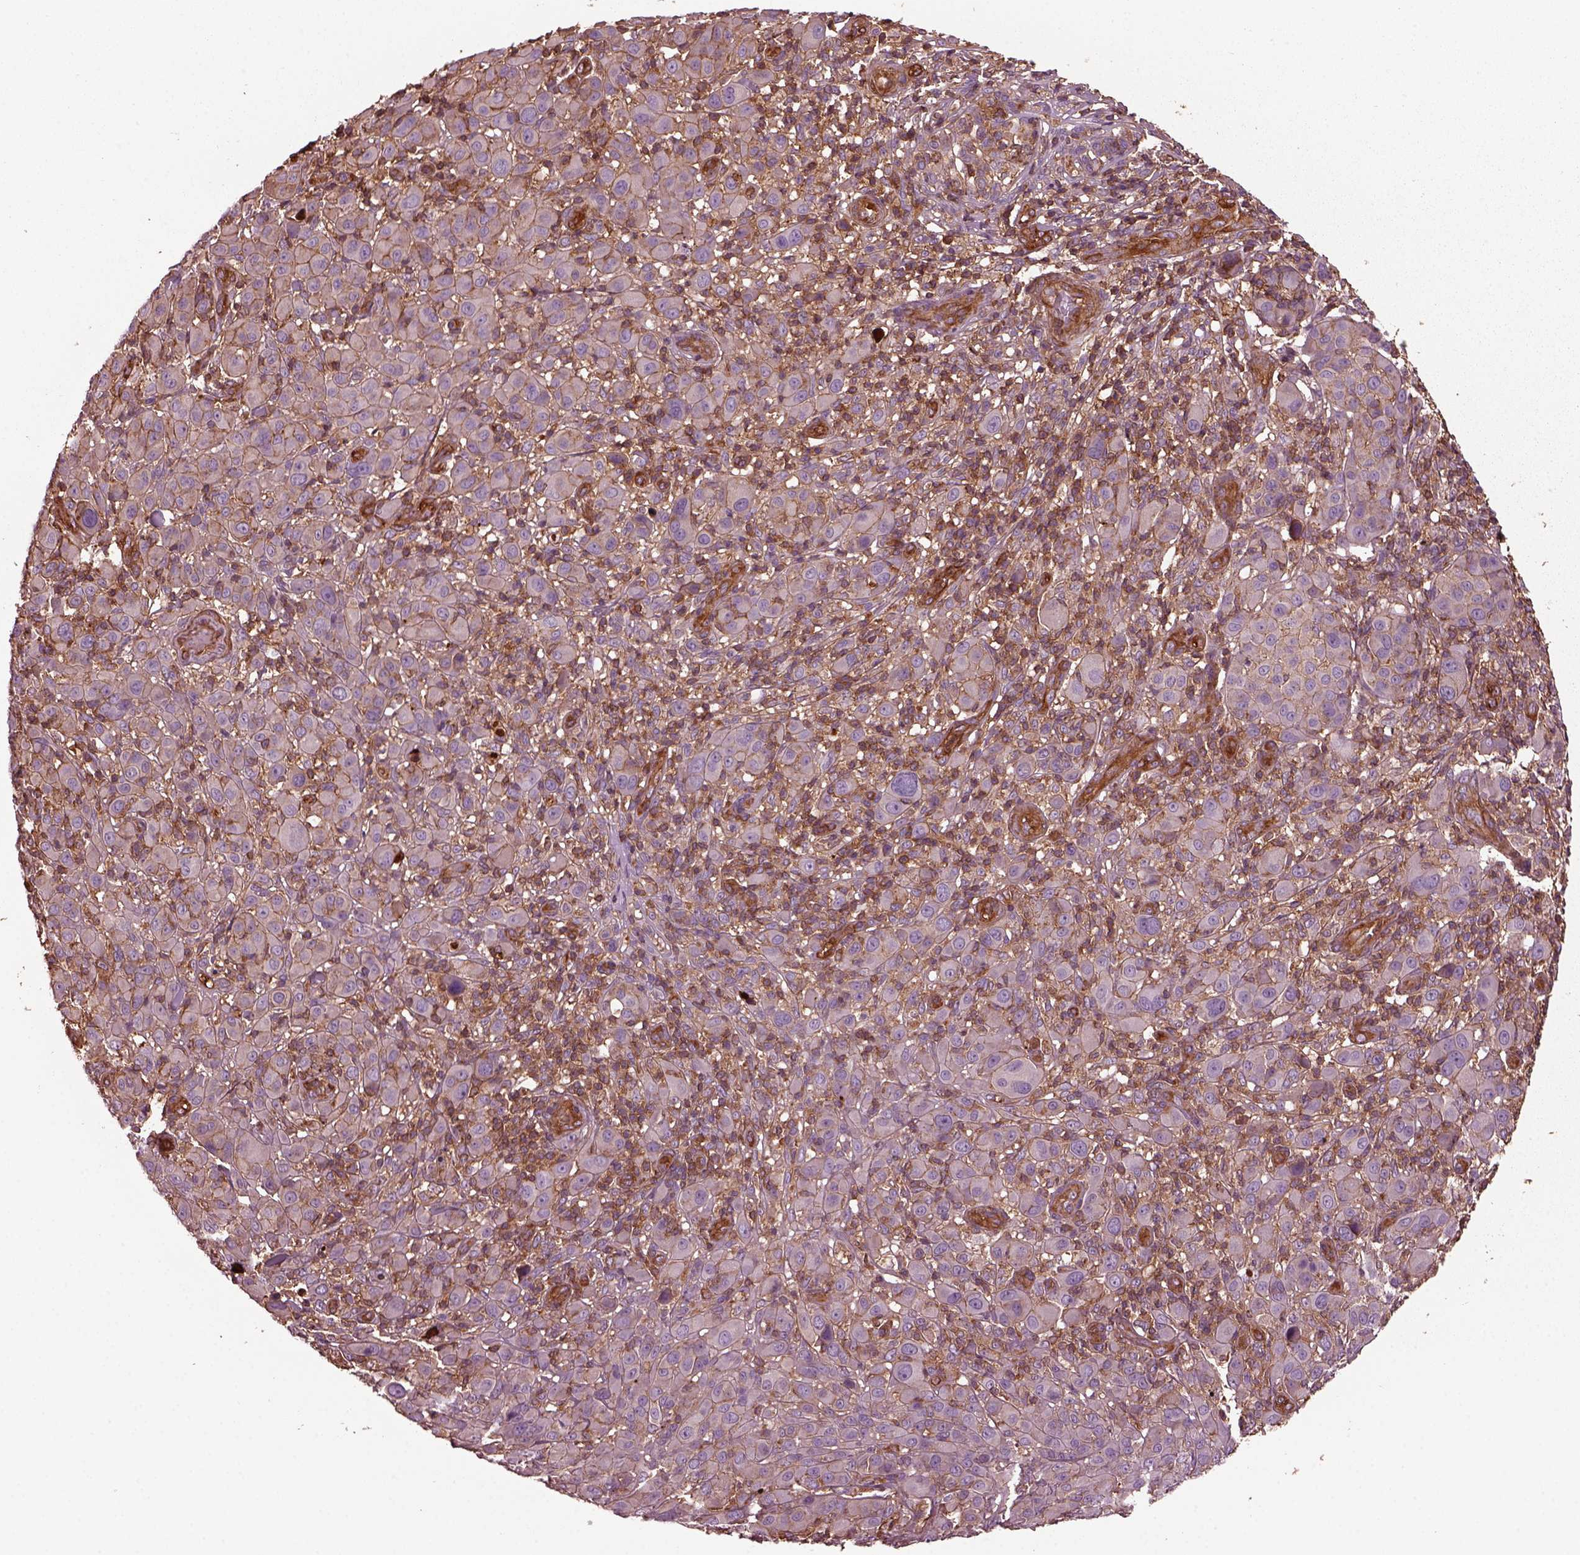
{"staining": {"intensity": "weak", "quantity": ">75%", "location": "cytoplasmic/membranous"}, "tissue": "melanoma", "cell_type": "Tumor cells", "image_type": "cancer", "snomed": [{"axis": "morphology", "description": "Malignant melanoma, NOS"}, {"axis": "topography", "description": "Skin"}], "caption": "The histopathology image exhibits a brown stain indicating the presence of a protein in the cytoplasmic/membranous of tumor cells in melanoma.", "gene": "MYL6", "patient": {"sex": "female", "age": 87}}